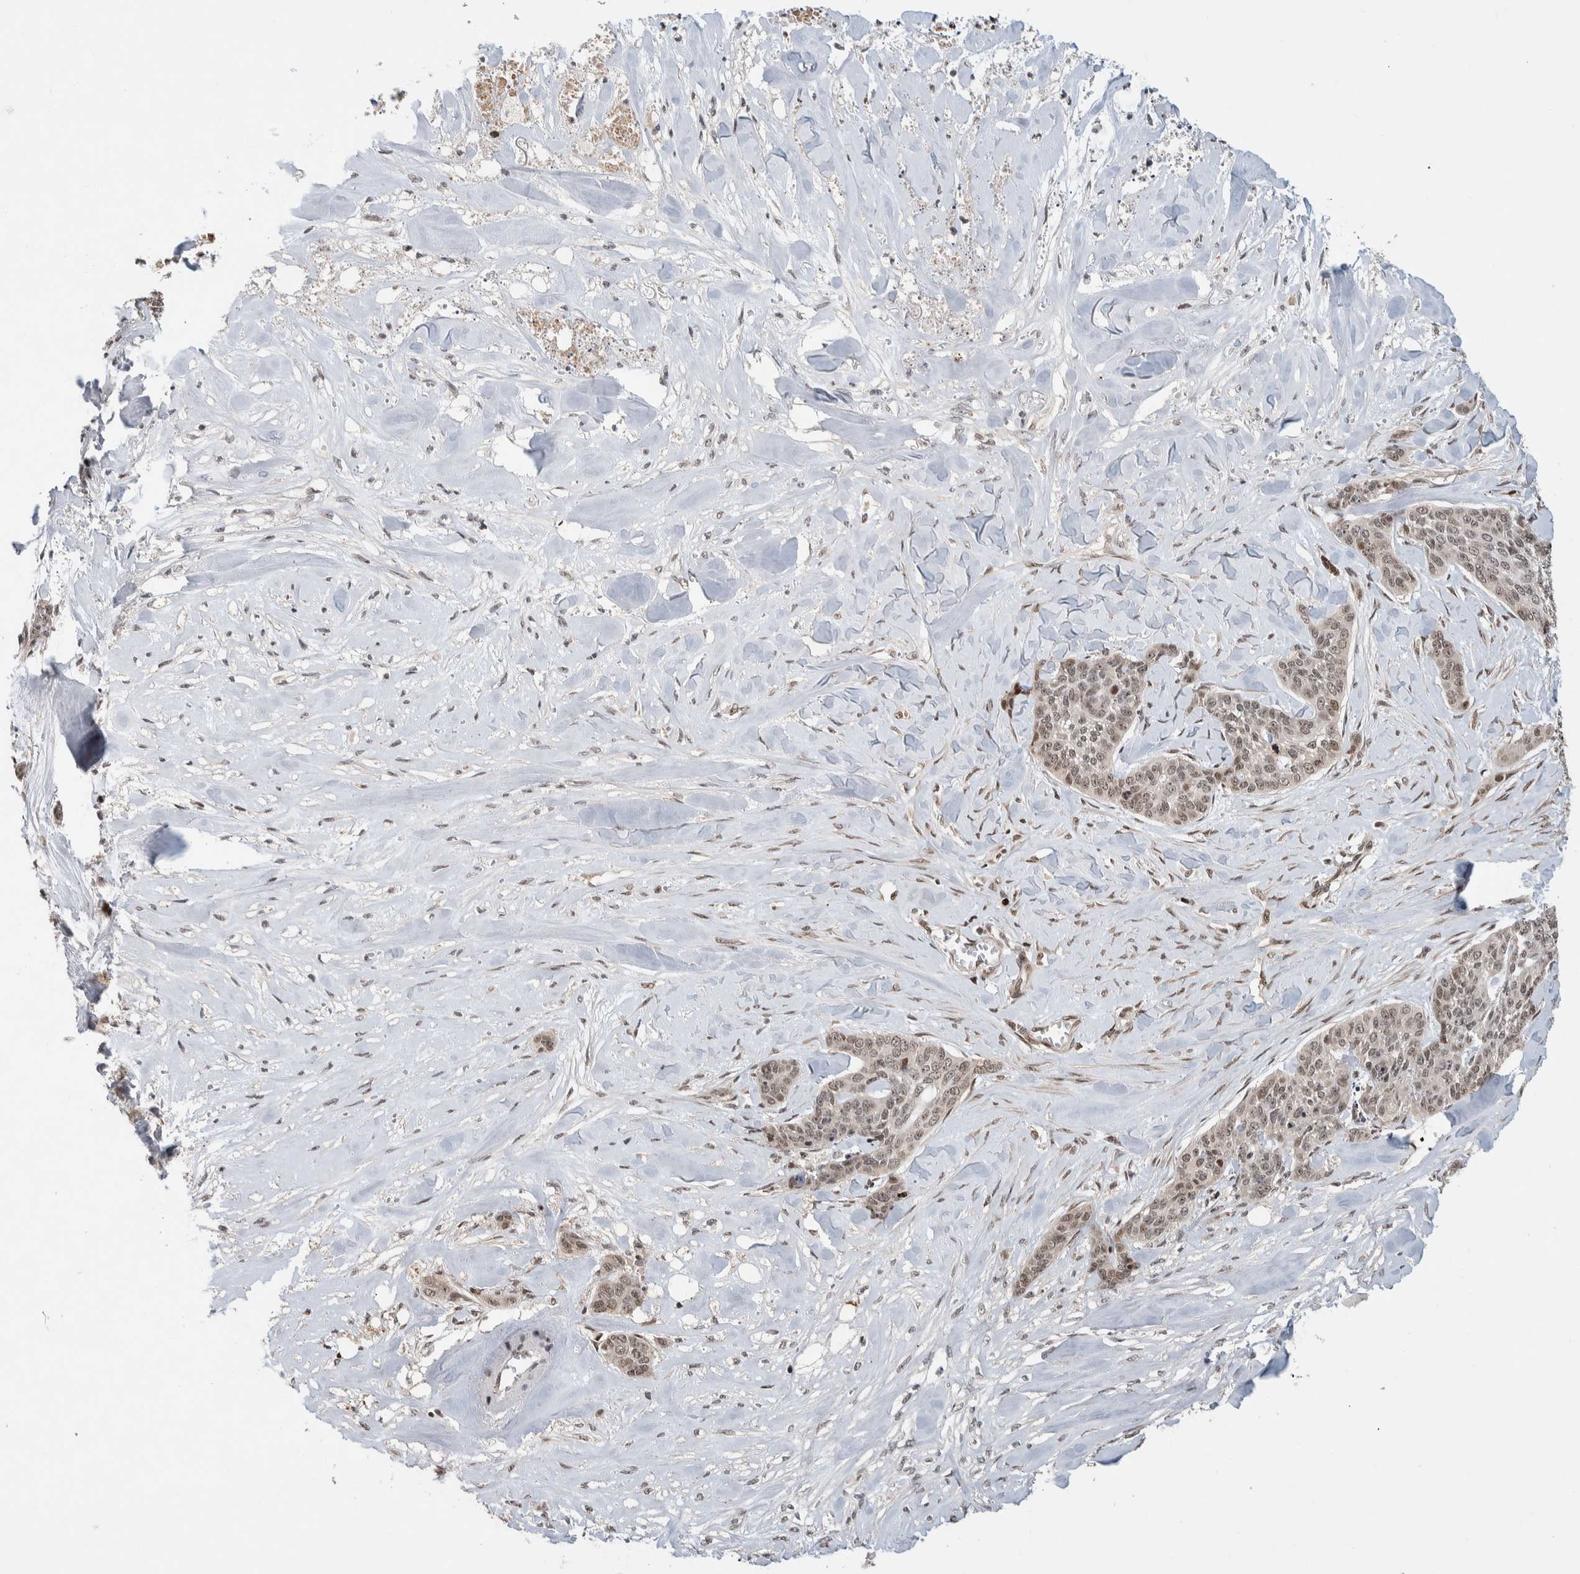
{"staining": {"intensity": "weak", "quantity": ">75%", "location": "nuclear"}, "tissue": "skin cancer", "cell_type": "Tumor cells", "image_type": "cancer", "snomed": [{"axis": "morphology", "description": "Basal cell carcinoma"}, {"axis": "topography", "description": "Skin"}], "caption": "Brown immunohistochemical staining in skin cancer reveals weak nuclear positivity in about >75% of tumor cells.", "gene": "ZNF521", "patient": {"sex": "female", "age": 64}}